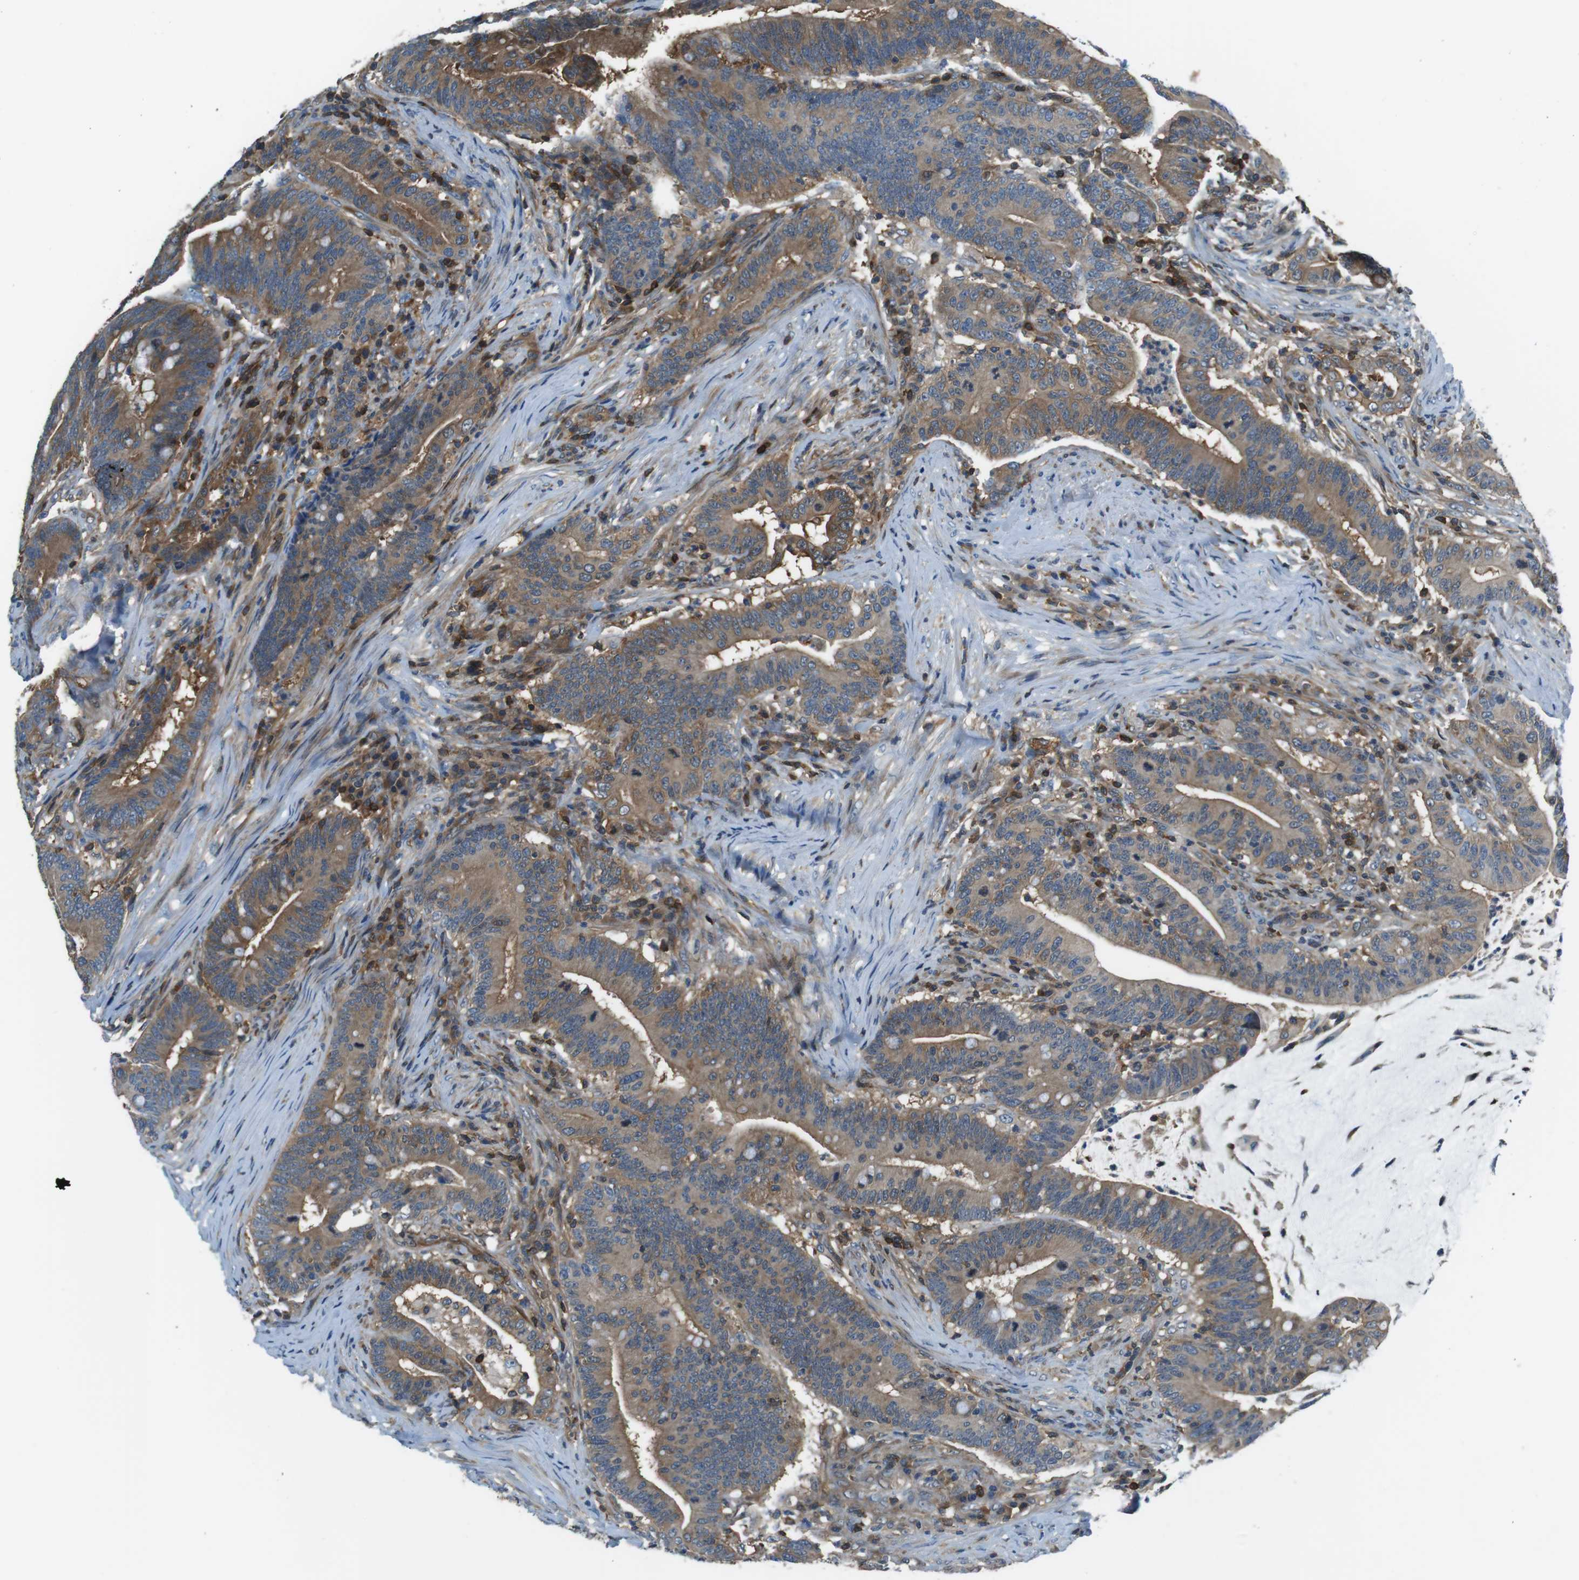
{"staining": {"intensity": "moderate", "quantity": ">75%", "location": "cytoplasmic/membranous"}, "tissue": "colorectal cancer", "cell_type": "Tumor cells", "image_type": "cancer", "snomed": [{"axis": "morphology", "description": "Normal tissue, NOS"}, {"axis": "morphology", "description": "Adenocarcinoma, NOS"}, {"axis": "topography", "description": "Colon"}], "caption": "DAB (3,3'-diaminobenzidine) immunohistochemical staining of human colorectal adenocarcinoma shows moderate cytoplasmic/membranous protein staining in approximately >75% of tumor cells.", "gene": "TES", "patient": {"sex": "female", "age": 66}}